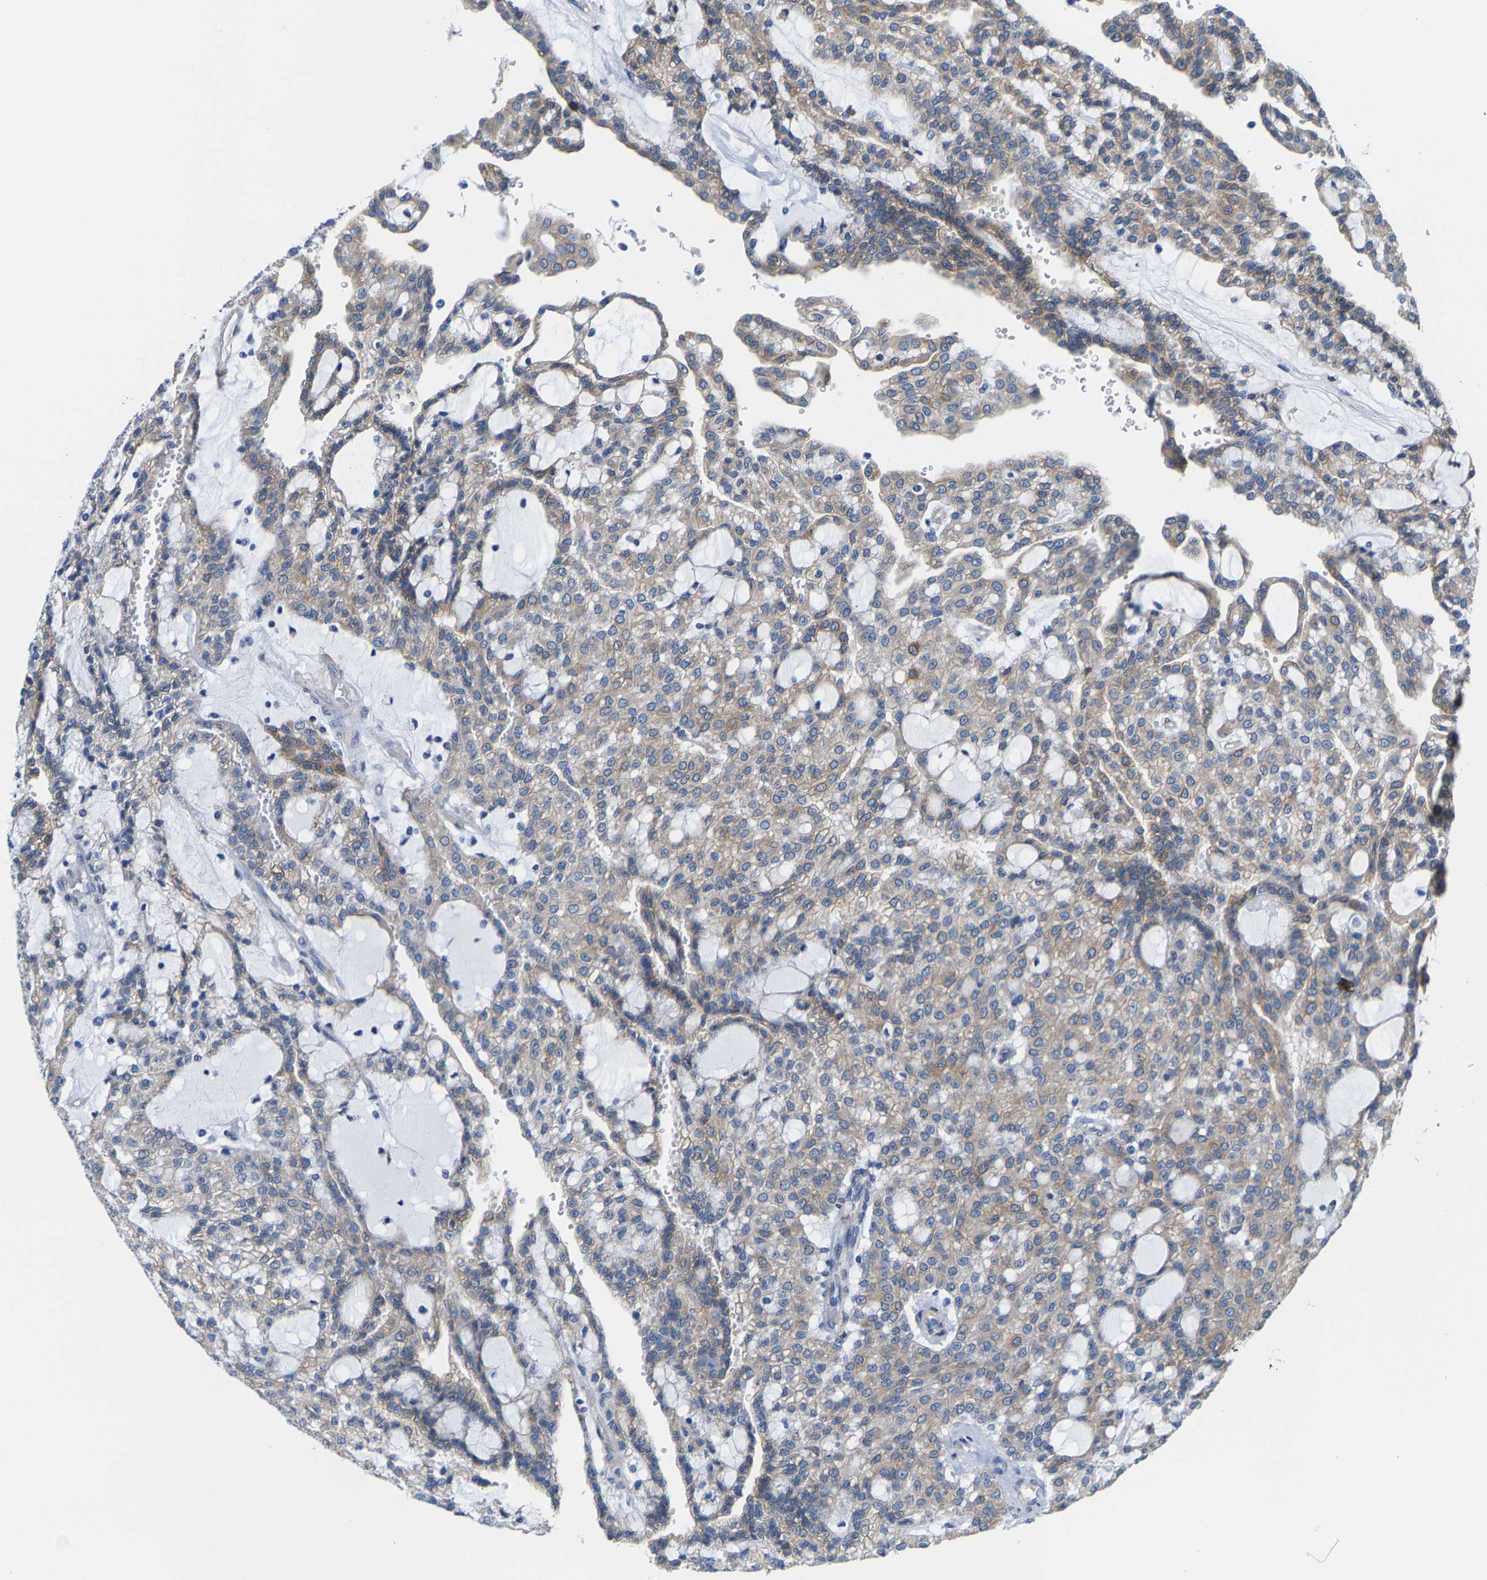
{"staining": {"intensity": "weak", "quantity": "25%-75%", "location": "cytoplasmic/membranous"}, "tissue": "renal cancer", "cell_type": "Tumor cells", "image_type": "cancer", "snomed": [{"axis": "morphology", "description": "Adenocarcinoma, NOS"}, {"axis": "topography", "description": "Kidney"}], "caption": "Renal adenocarcinoma tissue displays weak cytoplasmic/membranous expression in about 25%-75% of tumor cells", "gene": "DSCAM", "patient": {"sex": "male", "age": 63}}